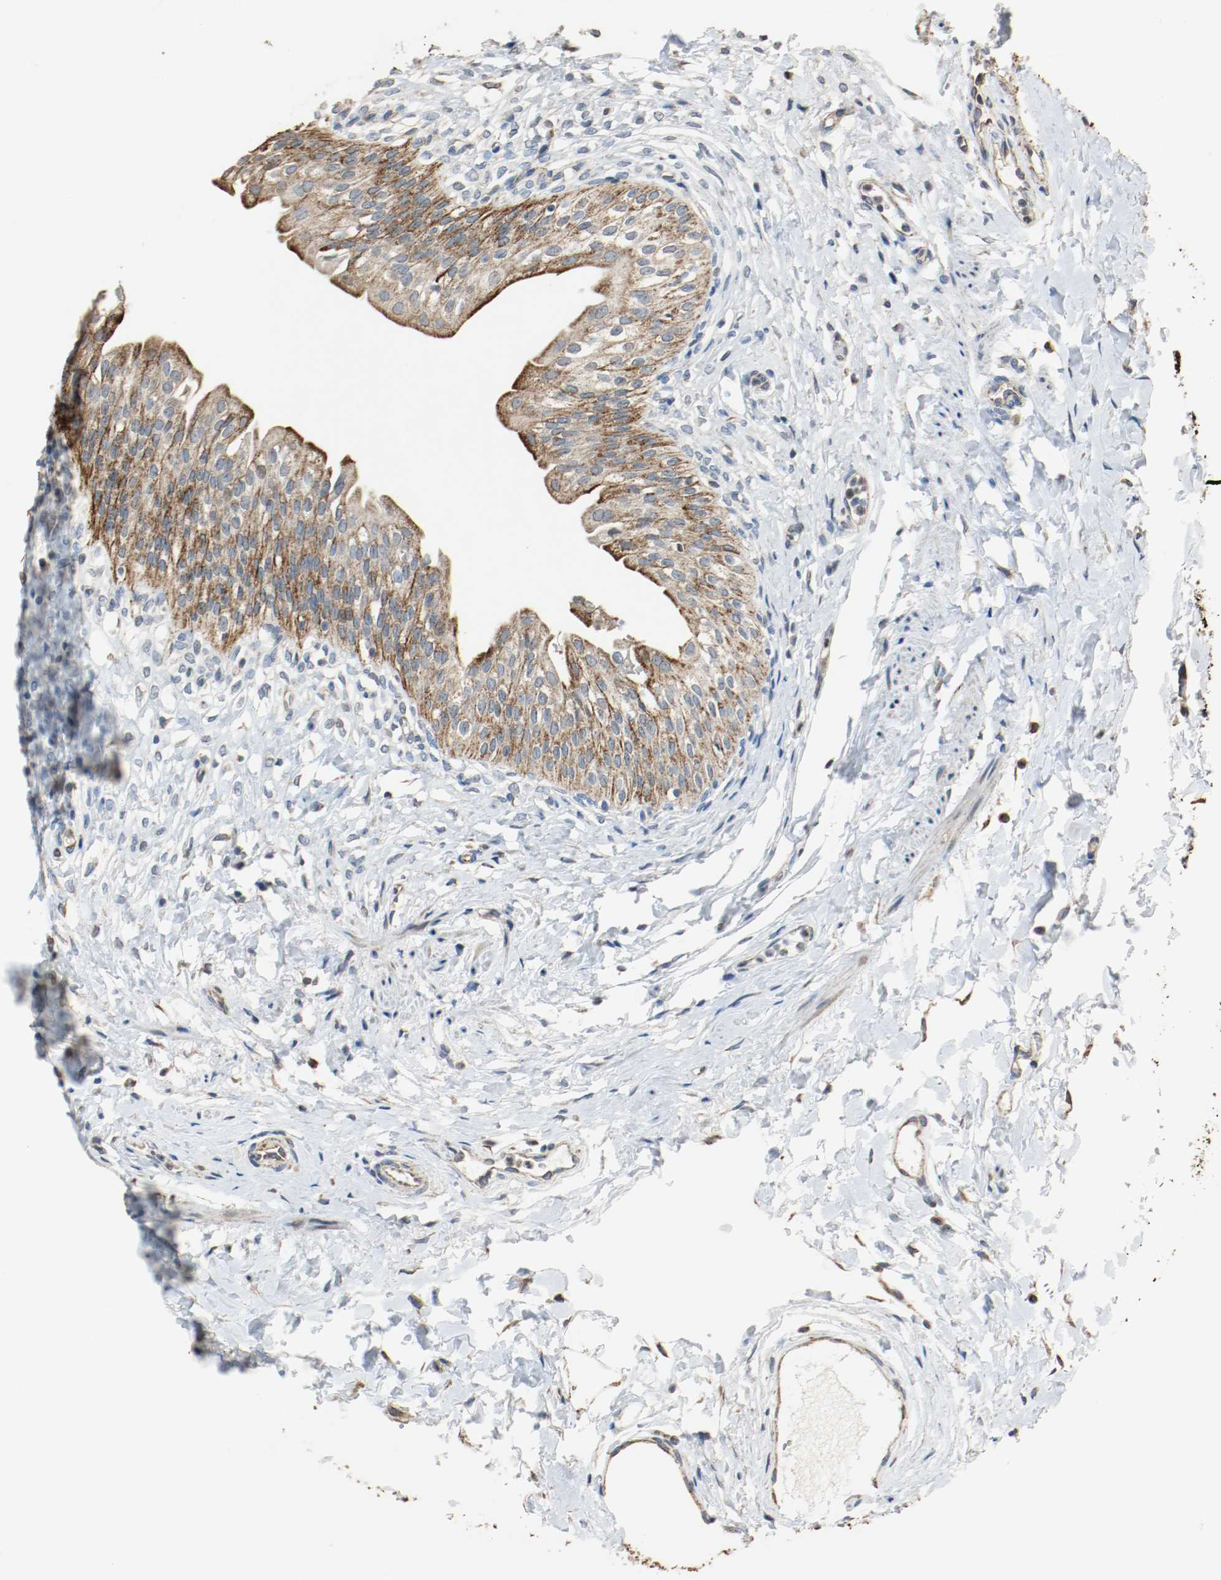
{"staining": {"intensity": "strong", "quantity": ">75%", "location": "cytoplasmic/membranous"}, "tissue": "urinary bladder", "cell_type": "Urothelial cells", "image_type": "normal", "snomed": [{"axis": "morphology", "description": "Normal tissue, NOS"}, {"axis": "topography", "description": "Urinary bladder"}], "caption": "Unremarkable urinary bladder shows strong cytoplasmic/membranous staining in approximately >75% of urothelial cells, visualized by immunohistochemistry. Nuclei are stained in blue.", "gene": "ALDH4A1", "patient": {"sex": "female", "age": 80}}